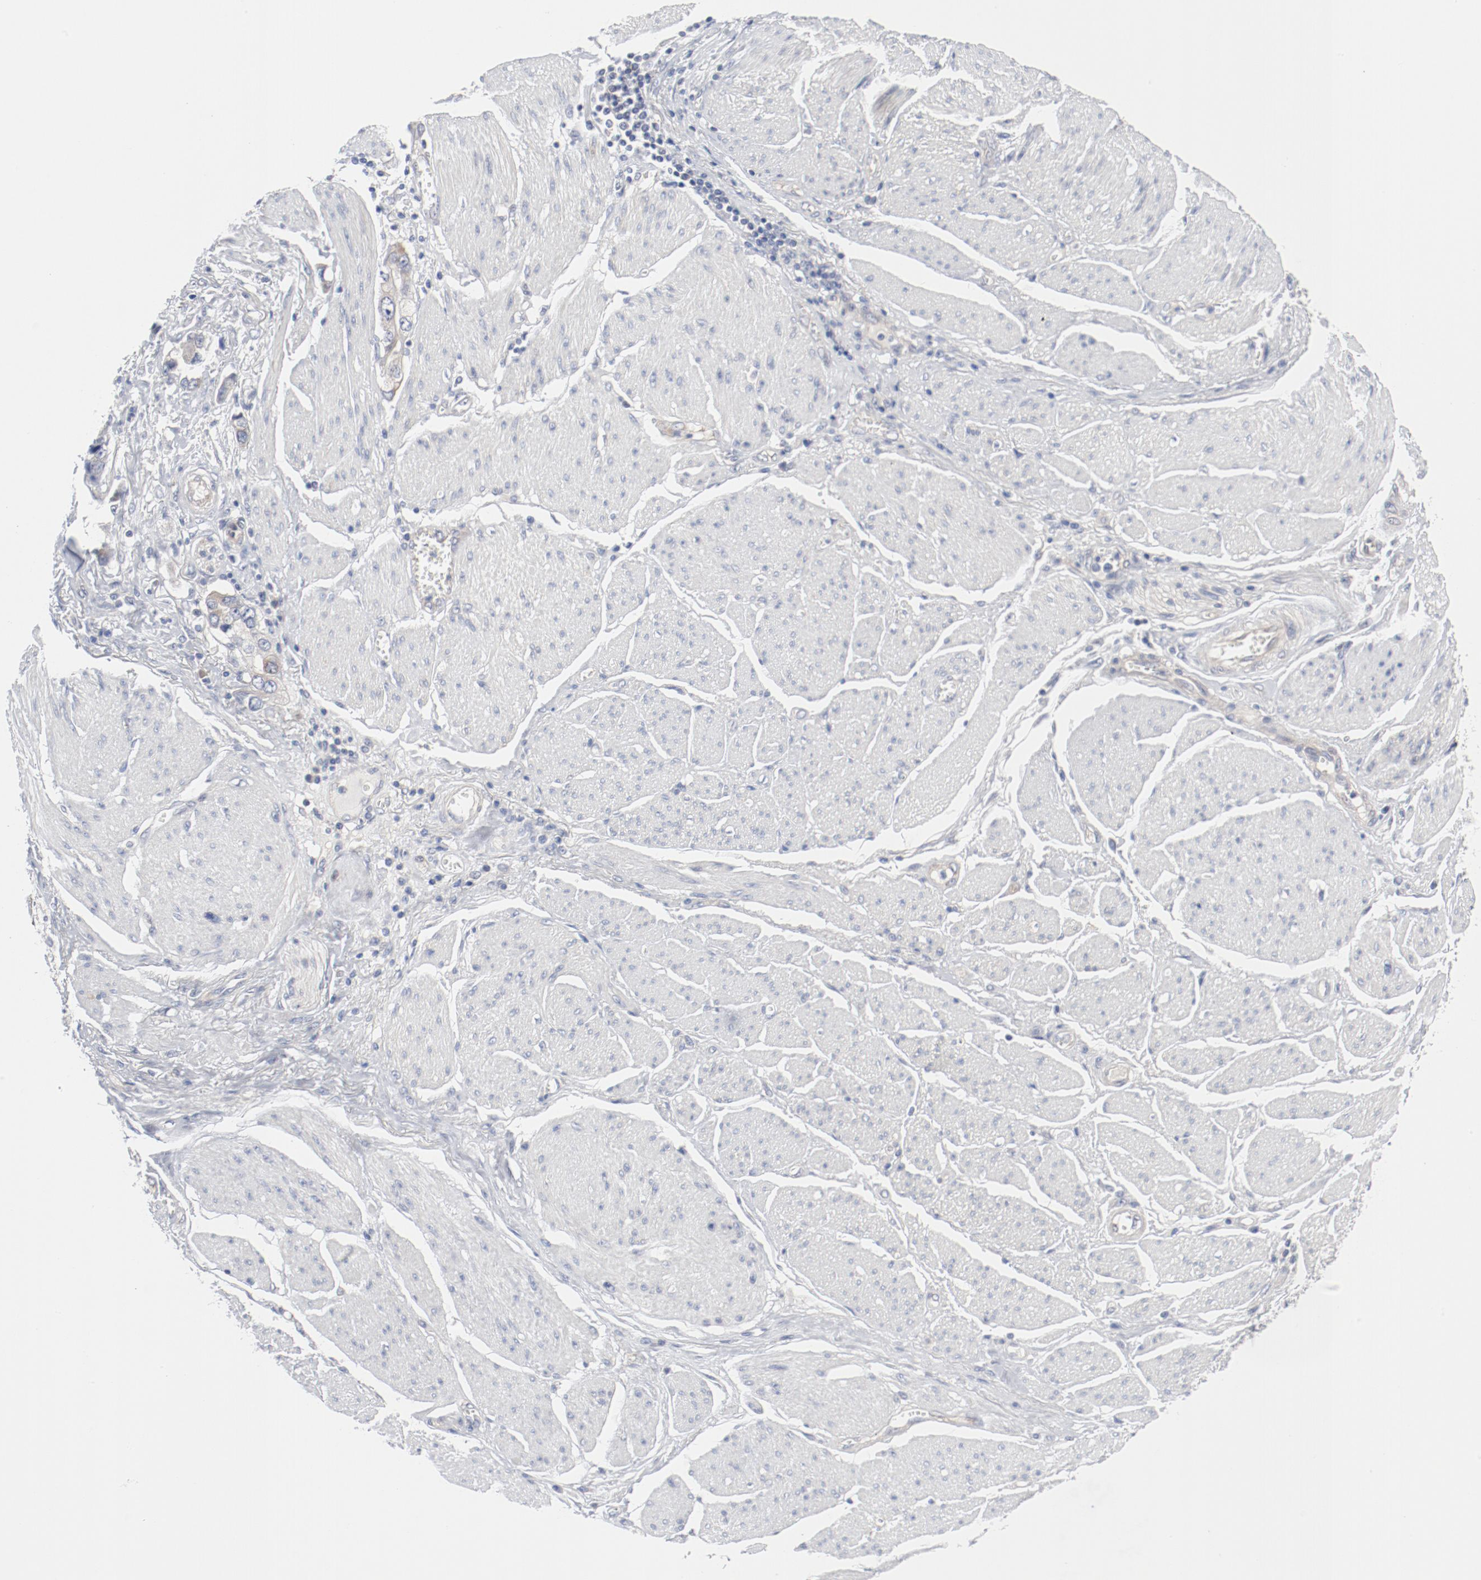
{"staining": {"intensity": "weak", "quantity": "25%-75%", "location": "cytoplasmic/membranous"}, "tissue": "stomach cancer", "cell_type": "Tumor cells", "image_type": "cancer", "snomed": [{"axis": "morphology", "description": "Adenocarcinoma, NOS"}, {"axis": "topography", "description": "Pancreas"}, {"axis": "topography", "description": "Stomach, upper"}], "caption": "This photomicrograph shows adenocarcinoma (stomach) stained with immunohistochemistry to label a protein in brown. The cytoplasmic/membranous of tumor cells show weak positivity for the protein. Nuclei are counter-stained blue.", "gene": "BAD", "patient": {"sex": "male", "age": 77}}